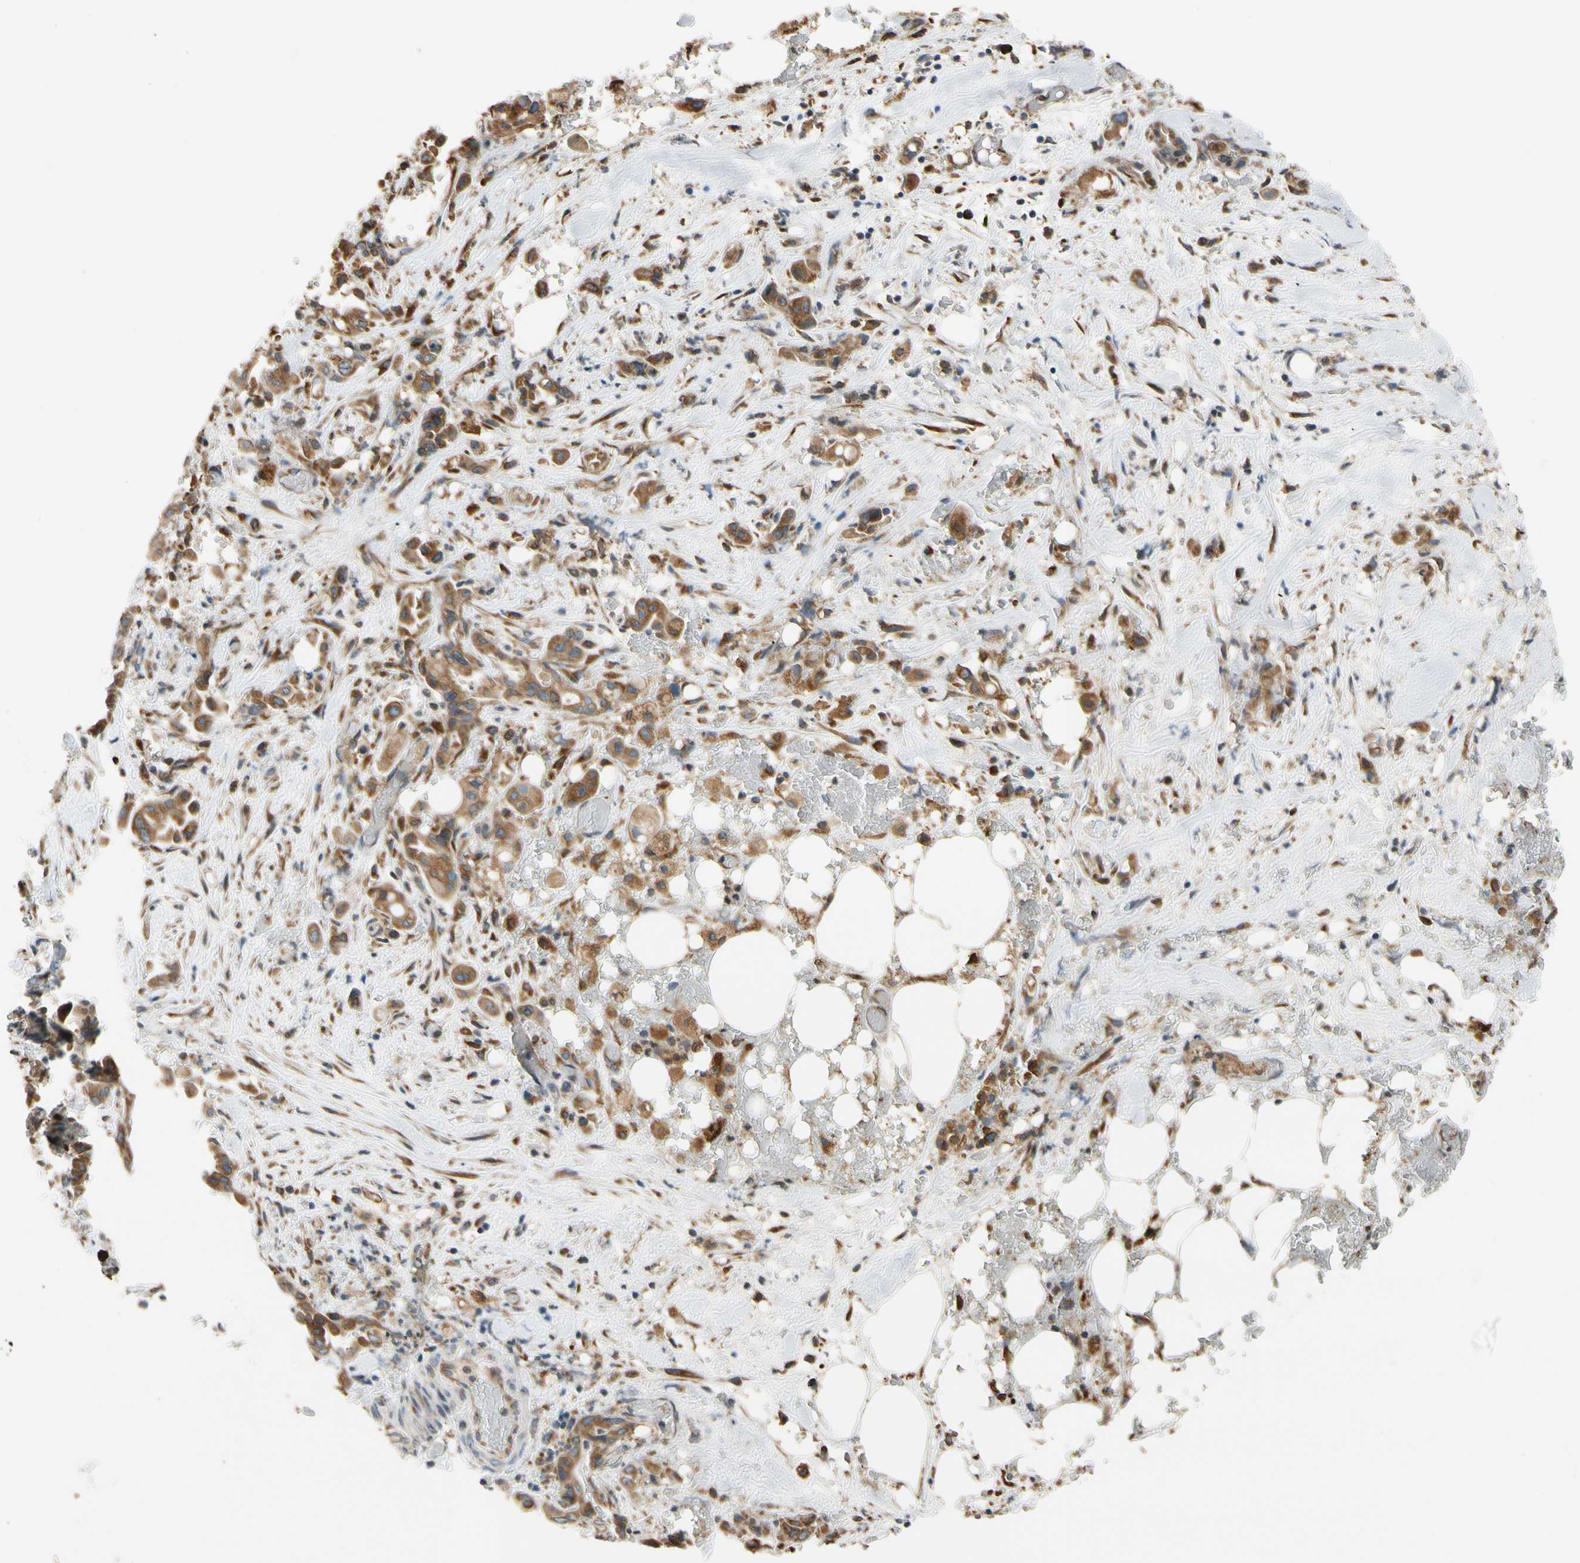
{"staining": {"intensity": "moderate", "quantity": ">75%", "location": "cytoplasmic/membranous"}, "tissue": "liver cancer", "cell_type": "Tumor cells", "image_type": "cancer", "snomed": [{"axis": "morphology", "description": "Cholangiocarcinoma"}, {"axis": "topography", "description": "Liver"}], "caption": "Immunohistochemical staining of human liver cancer (cholangiocarcinoma) demonstrates medium levels of moderate cytoplasmic/membranous protein expression in approximately >75% of tumor cells.", "gene": "RPN2", "patient": {"sex": "female", "age": 68}}